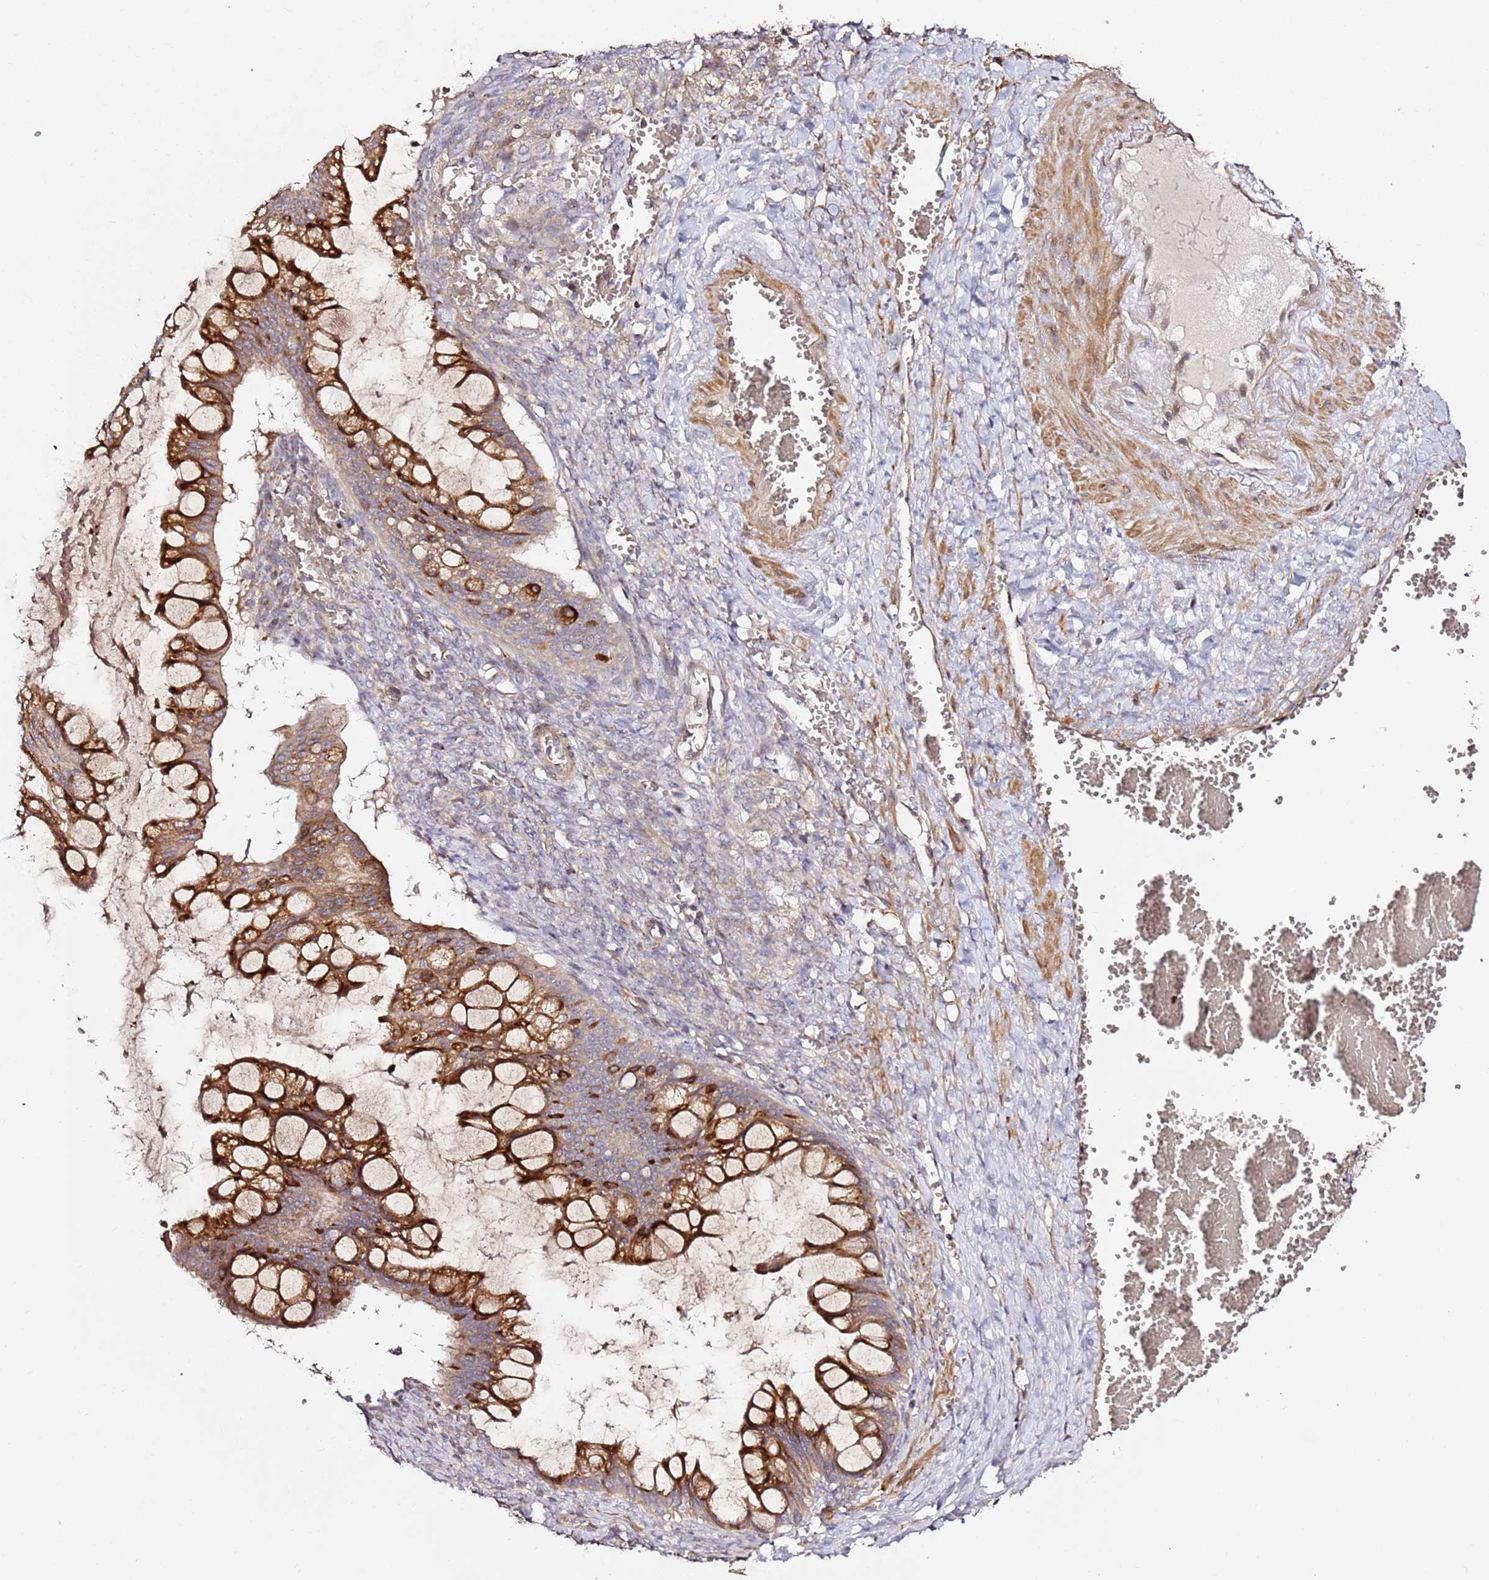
{"staining": {"intensity": "strong", "quantity": "25%-75%", "location": "cytoplasmic/membranous"}, "tissue": "ovarian cancer", "cell_type": "Tumor cells", "image_type": "cancer", "snomed": [{"axis": "morphology", "description": "Cystadenocarcinoma, mucinous, NOS"}, {"axis": "topography", "description": "Ovary"}], "caption": "Ovarian mucinous cystadenocarcinoma tissue reveals strong cytoplasmic/membranous staining in about 25%-75% of tumor cells, visualized by immunohistochemistry.", "gene": "HSD17B7", "patient": {"sex": "female", "age": 73}}